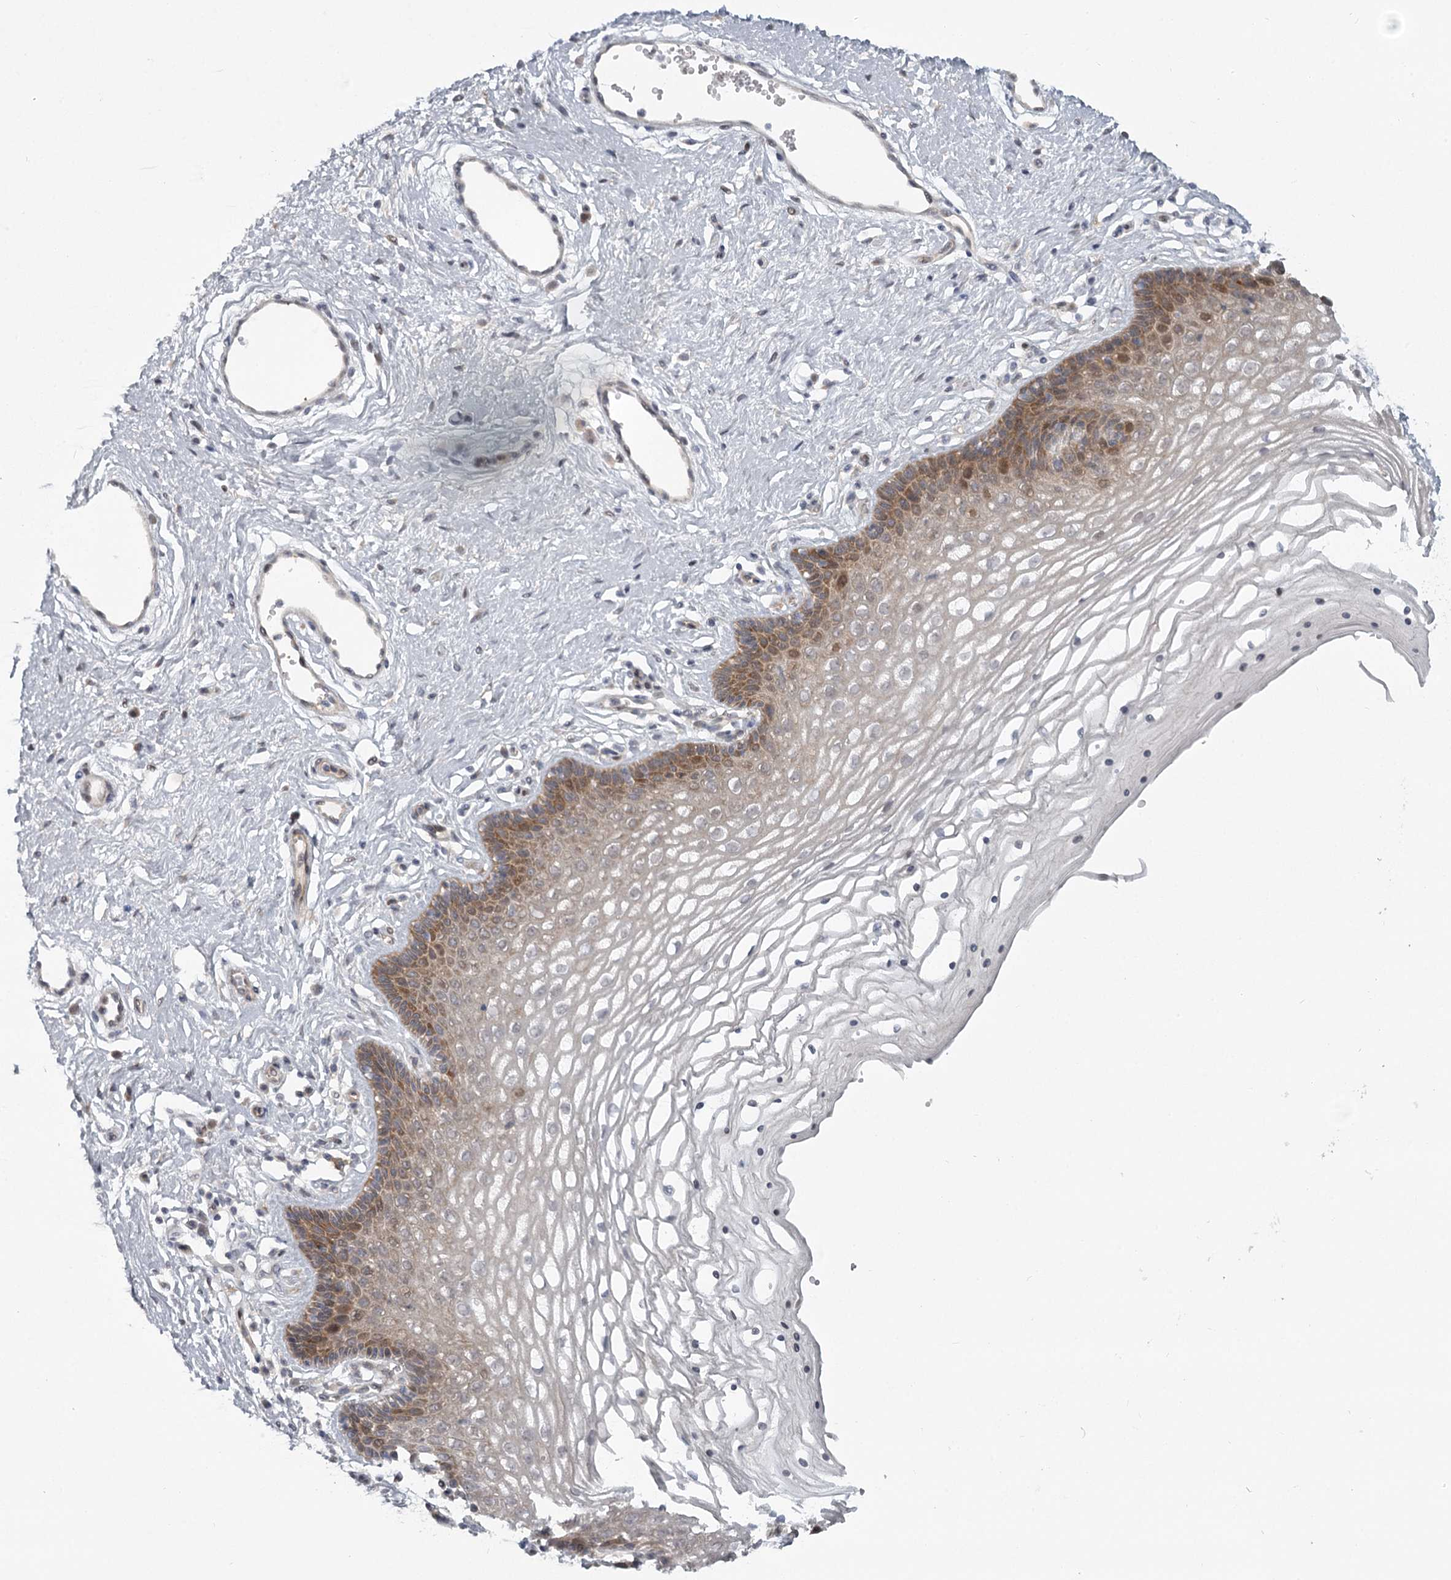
{"staining": {"intensity": "moderate", "quantity": "25%-75%", "location": "cytoplasmic/membranous"}, "tissue": "vagina", "cell_type": "Squamous epithelial cells", "image_type": "normal", "snomed": [{"axis": "morphology", "description": "Normal tissue, NOS"}, {"axis": "topography", "description": "Vagina"}], "caption": "The histopathology image reveals a brown stain indicating the presence of a protein in the cytoplasmic/membranous of squamous epithelial cells in vagina.", "gene": "CCNG2", "patient": {"sex": "female", "age": 46}}